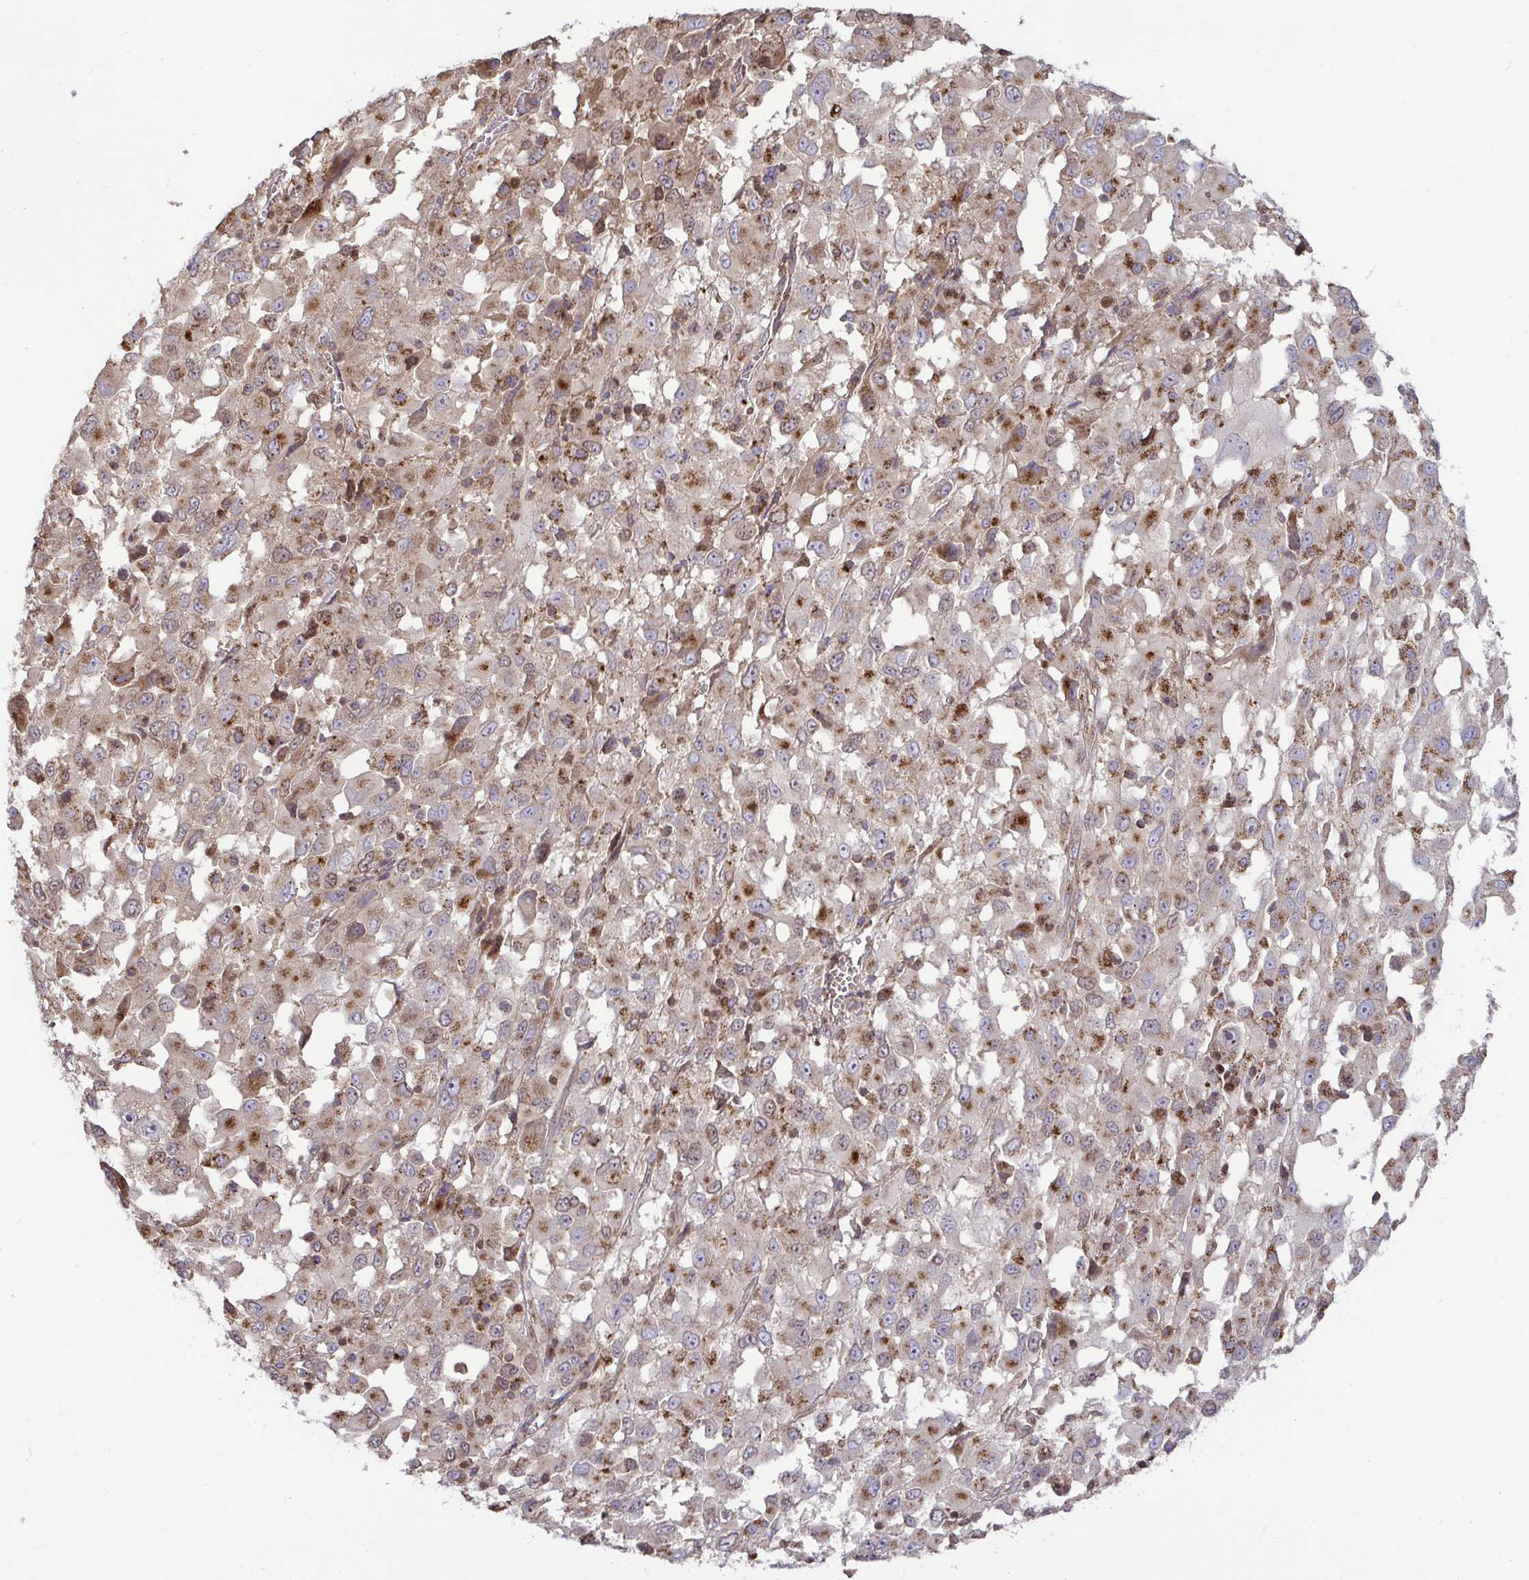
{"staining": {"intensity": "weak", "quantity": ">75%", "location": "cytoplasmic/membranous,nuclear"}, "tissue": "melanoma", "cell_type": "Tumor cells", "image_type": "cancer", "snomed": [{"axis": "morphology", "description": "Malignant melanoma, Metastatic site"}, {"axis": "topography", "description": "Soft tissue"}], "caption": "This is an image of immunohistochemistry staining of malignant melanoma (metastatic site), which shows weak staining in the cytoplasmic/membranous and nuclear of tumor cells.", "gene": "SPRY1", "patient": {"sex": "male", "age": 50}}